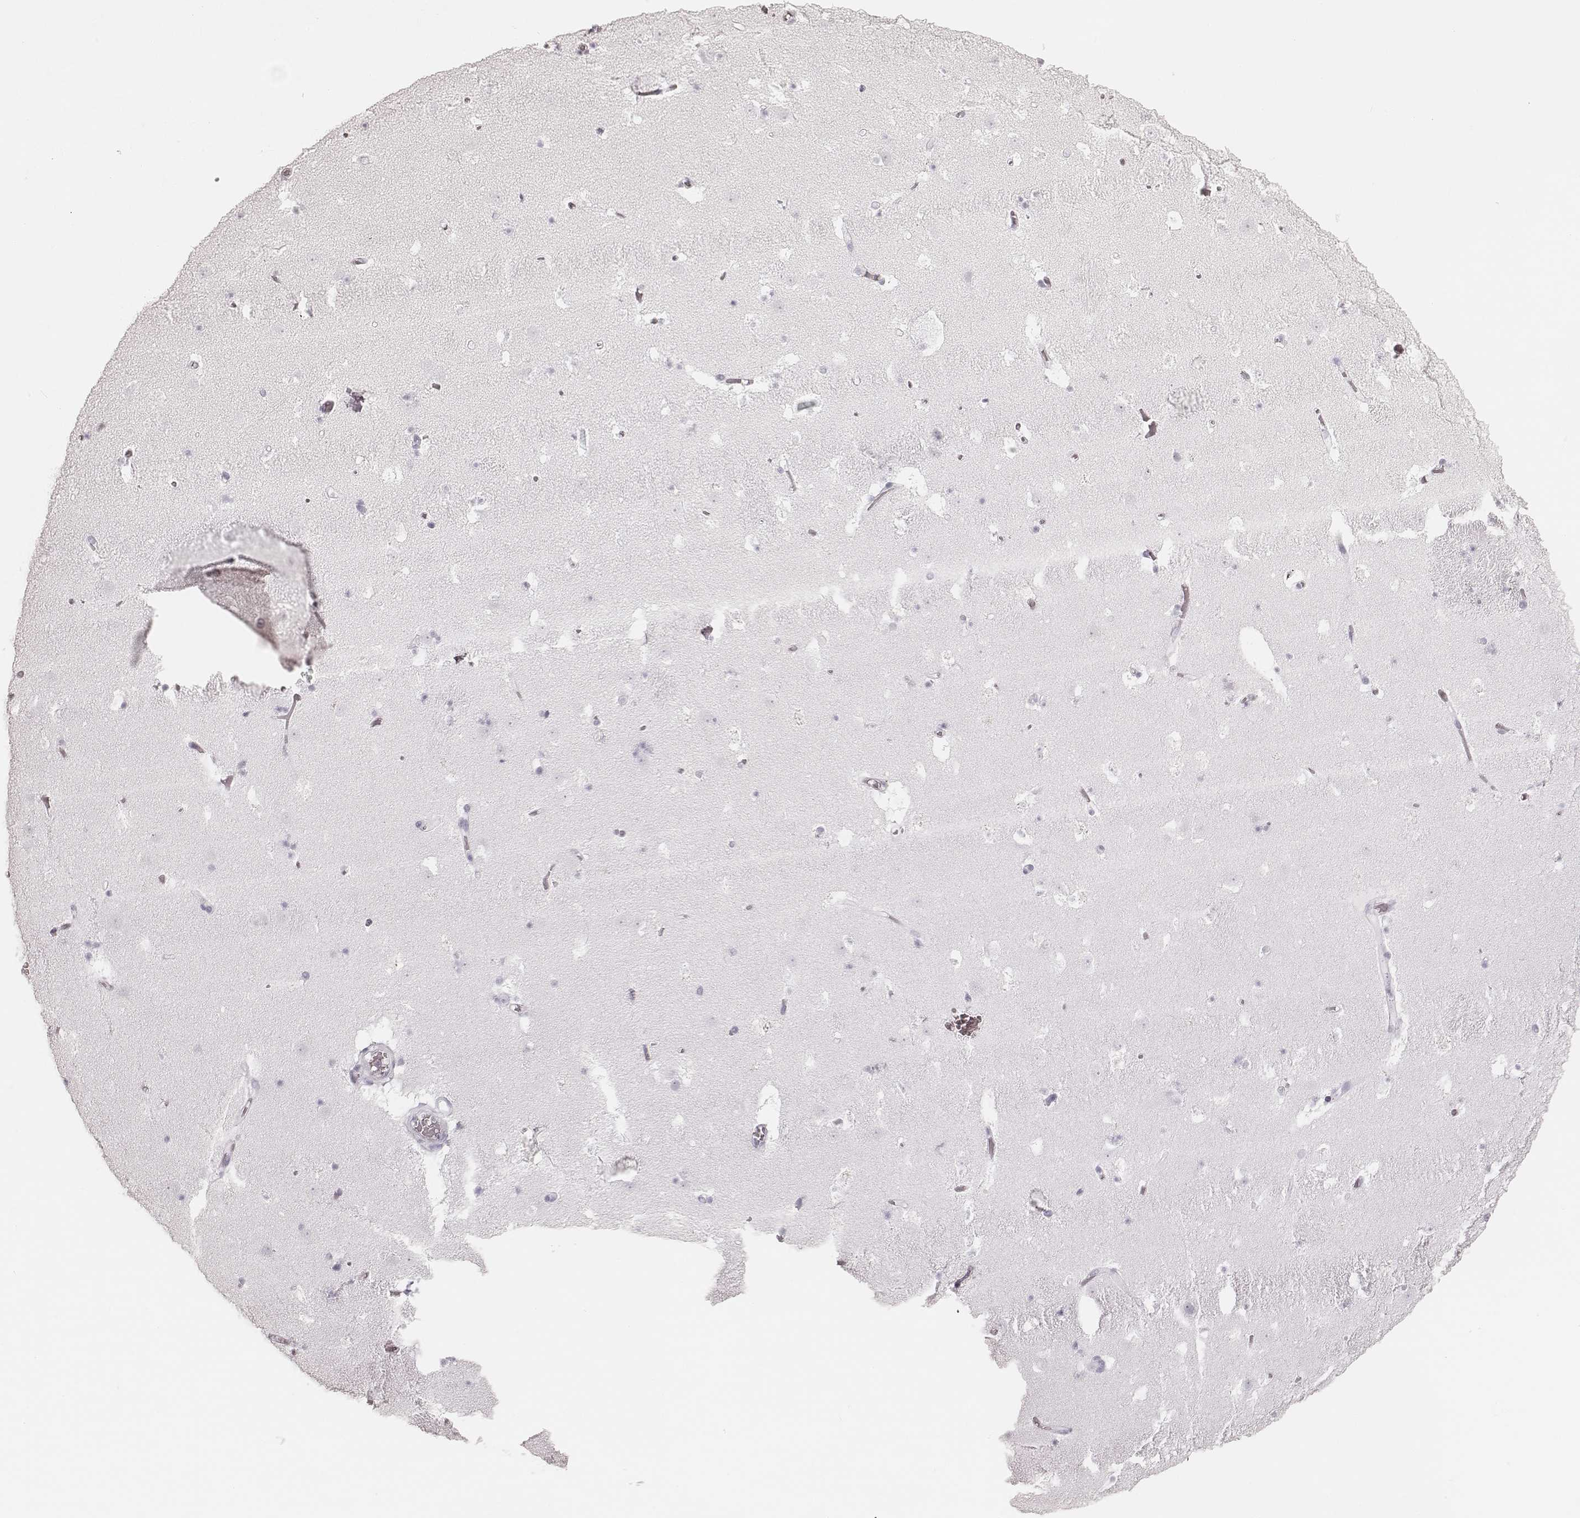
{"staining": {"intensity": "negative", "quantity": "none", "location": "none"}, "tissue": "caudate", "cell_type": "Glial cells", "image_type": "normal", "snomed": [{"axis": "morphology", "description": "Normal tissue, NOS"}, {"axis": "topography", "description": "Lateral ventricle wall"}], "caption": "Immunohistochemistry (IHC) image of normal human caudate stained for a protein (brown), which exhibits no staining in glial cells.", "gene": "KRT34", "patient": {"sex": "female", "age": 42}}